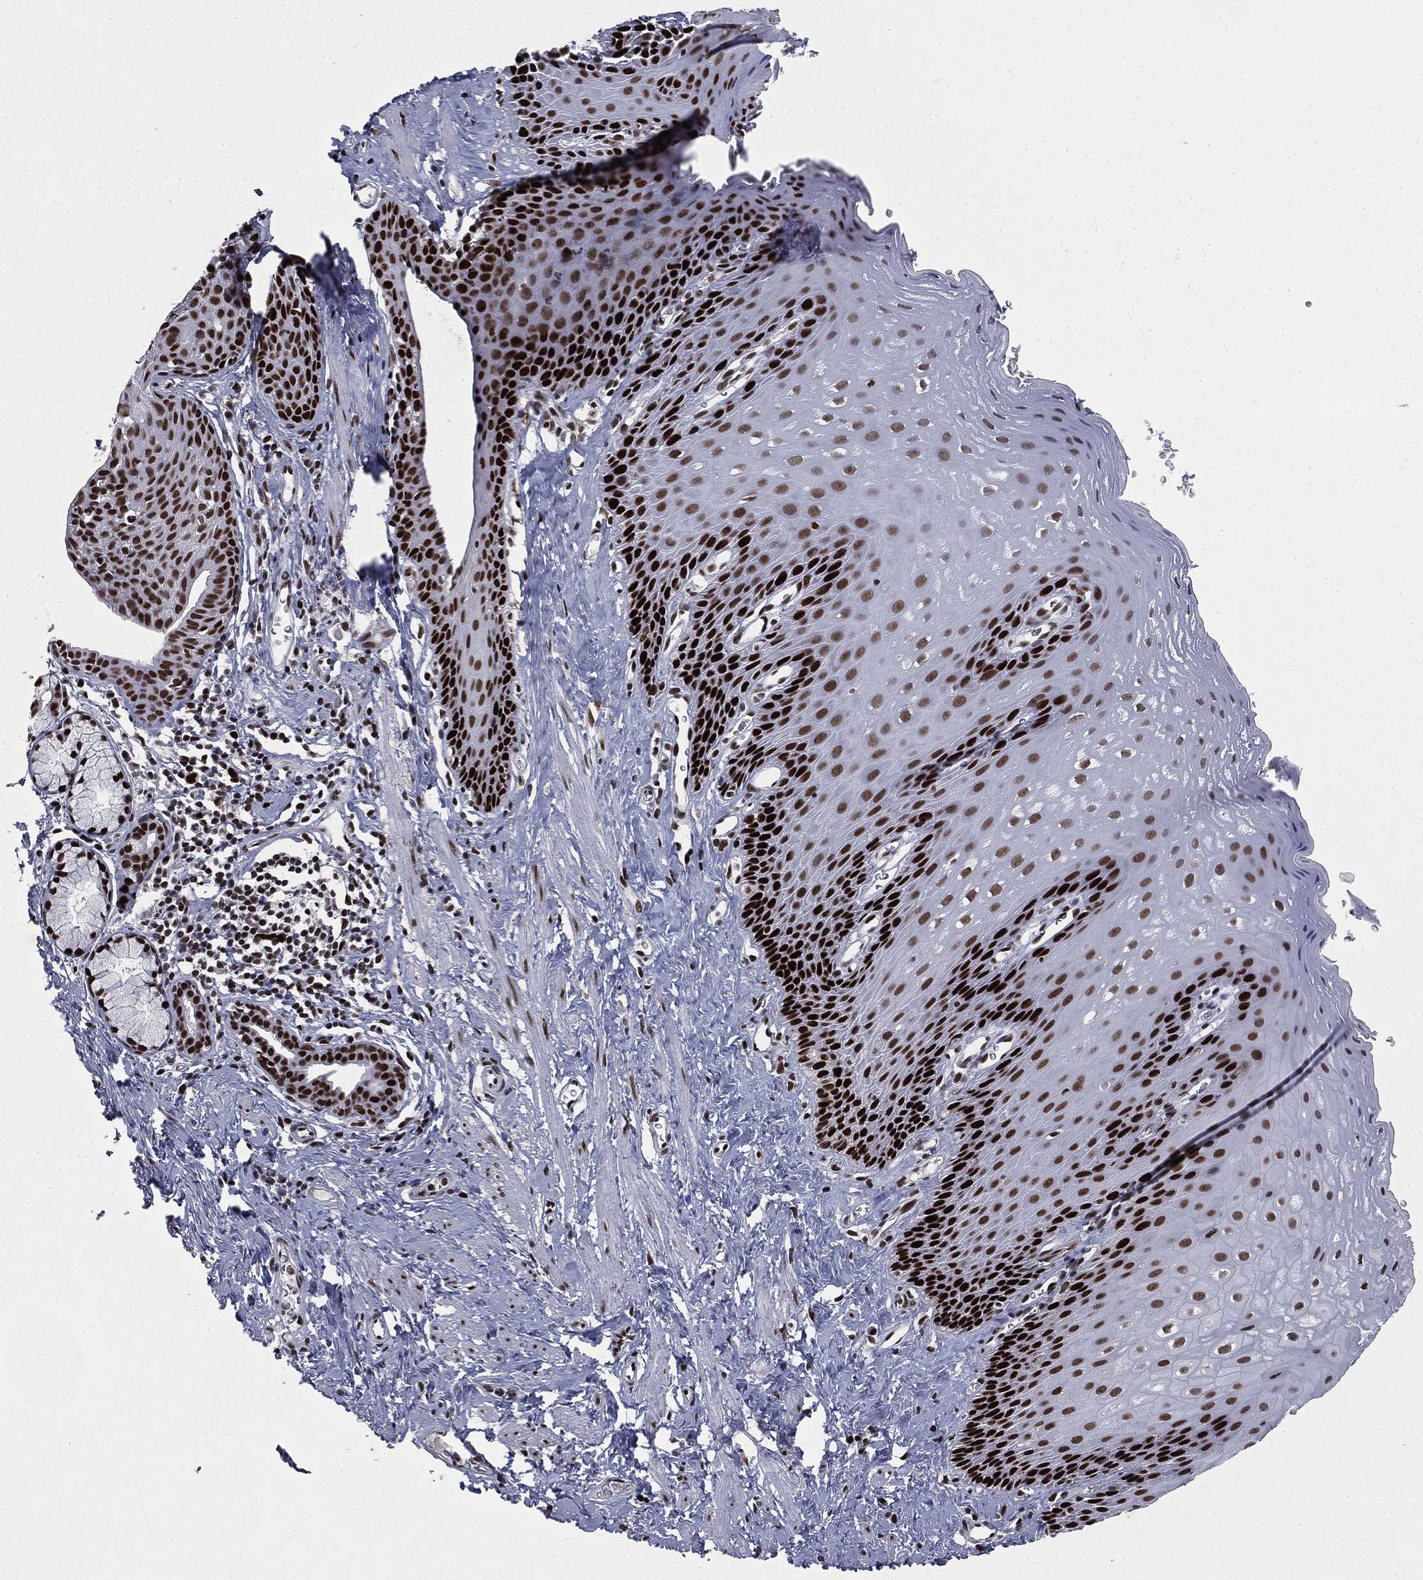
{"staining": {"intensity": "strong", "quantity": "25%-75%", "location": "nuclear"}, "tissue": "esophagus", "cell_type": "Squamous epithelial cells", "image_type": "normal", "snomed": [{"axis": "morphology", "description": "Normal tissue, NOS"}, {"axis": "topography", "description": "Esophagus"}], "caption": "Esophagus stained for a protein exhibits strong nuclear positivity in squamous epithelial cells. Nuclei are stained in blue.", "gene": "MSH2", "patient": {"sex": "male", "age": 64}}